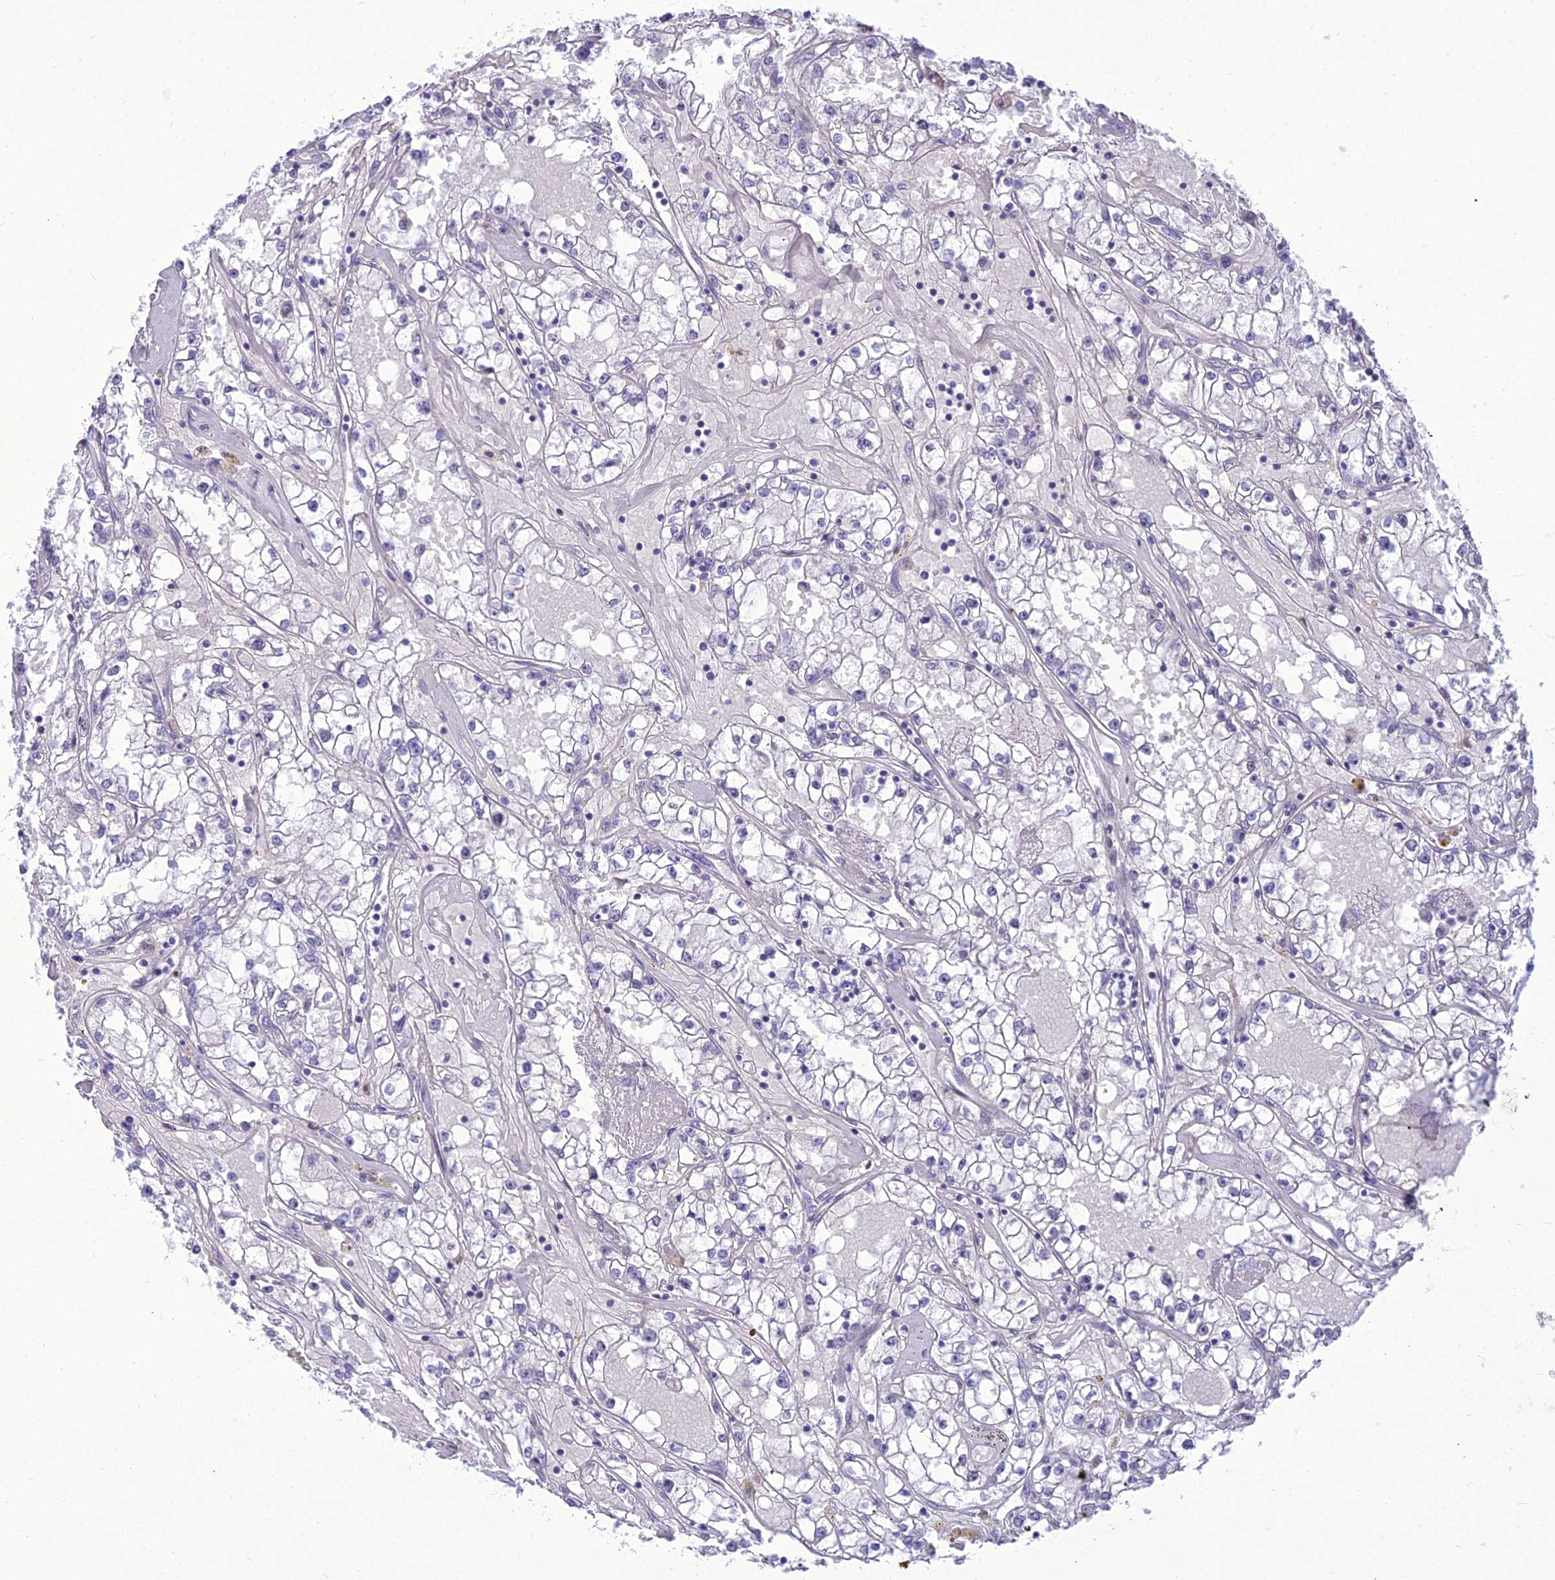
{"staining": {"intensity": "negative", "quantity": "none", "location": "none"}, "tissue": "renal cancer", "cell_type": "Tumor cells", "image_type": "cancer", "snomed": [{"axis": "morphology", "description": "Adenocarcinoma, NOS"}, {"axis": "topography", "description": "Kidney"}], "caption": "Immunohistochemistry of human renal adenocarcinoma displays no positivity in tumor cells.", "gene": "DHX40", "patient": {"sex": "male", "age": 56}}